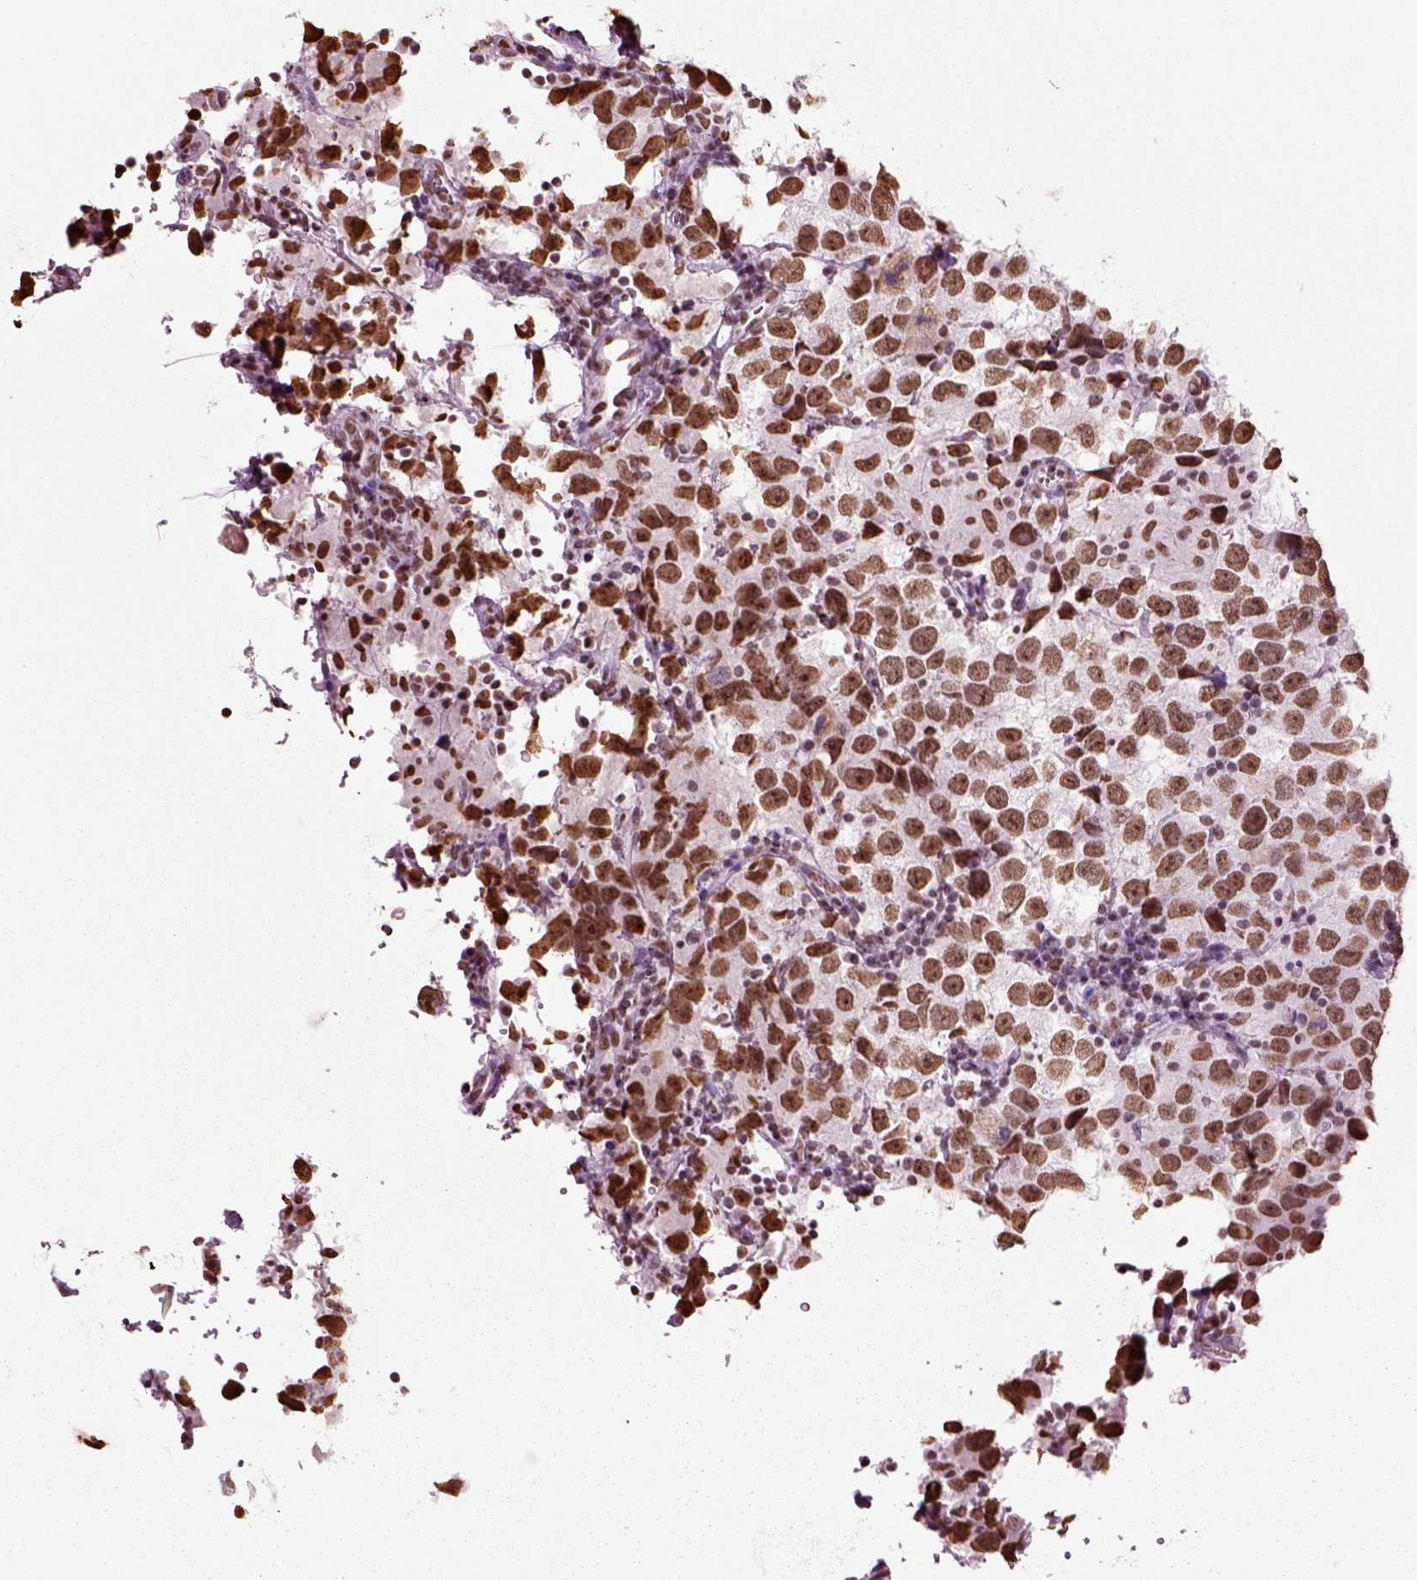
{"staining": {"intensity": "moderate", "quantity": ">75%", "location": "nuclear"}, "tissue": "testis cancer", "cell_type": "Tumor cells", "image_type": "cancer", "snomed": [{"axis": "morphology", "description": "Seminoma, NOS"}, {"axis": "topography", "description": "Testis"}], "caption": "Human testis cancer (seminoma) stained with a protein marker reveals moderate staining in tumor cells.", "gene": "POLR1H", "patient": {"sex": "male", "age": 26}}